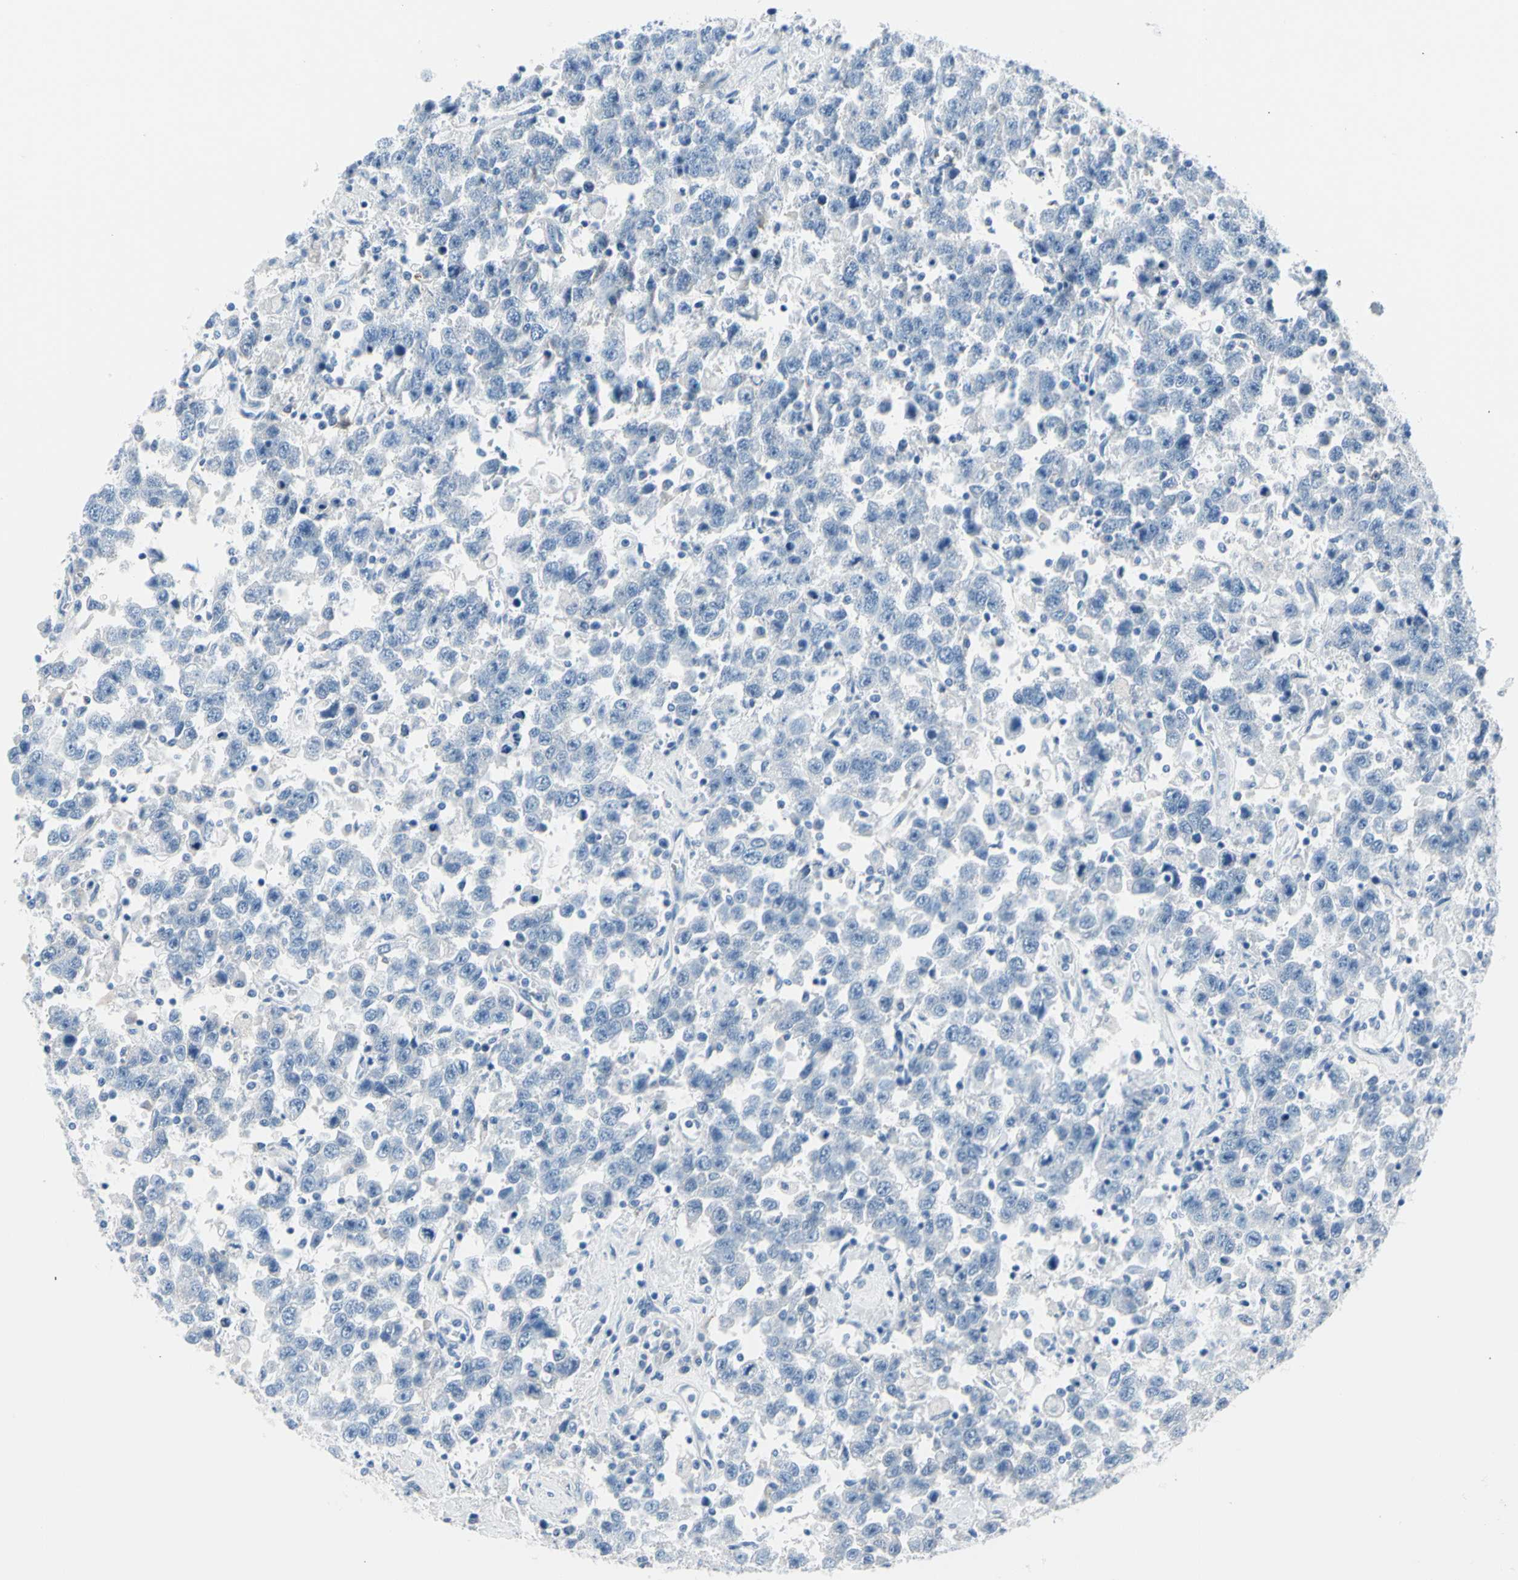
{"staining": {"intensity": "negative", "quantity": "none", "location": "none"}, "tissue": "testis cancer", "cell_type": "Tumor cells", "image_type": "cancer", "snomed": [{"axis": "morphology", "description": "Seminoma, NOS"}, {"axis": "topography", "description": "Testis"}], "caption": "This is an immunohistochemistry image of human seminoma (testis). There is no expression in tumor cells.", "gene": "TPO", "patient": {"sex": "male", "age": 41}}